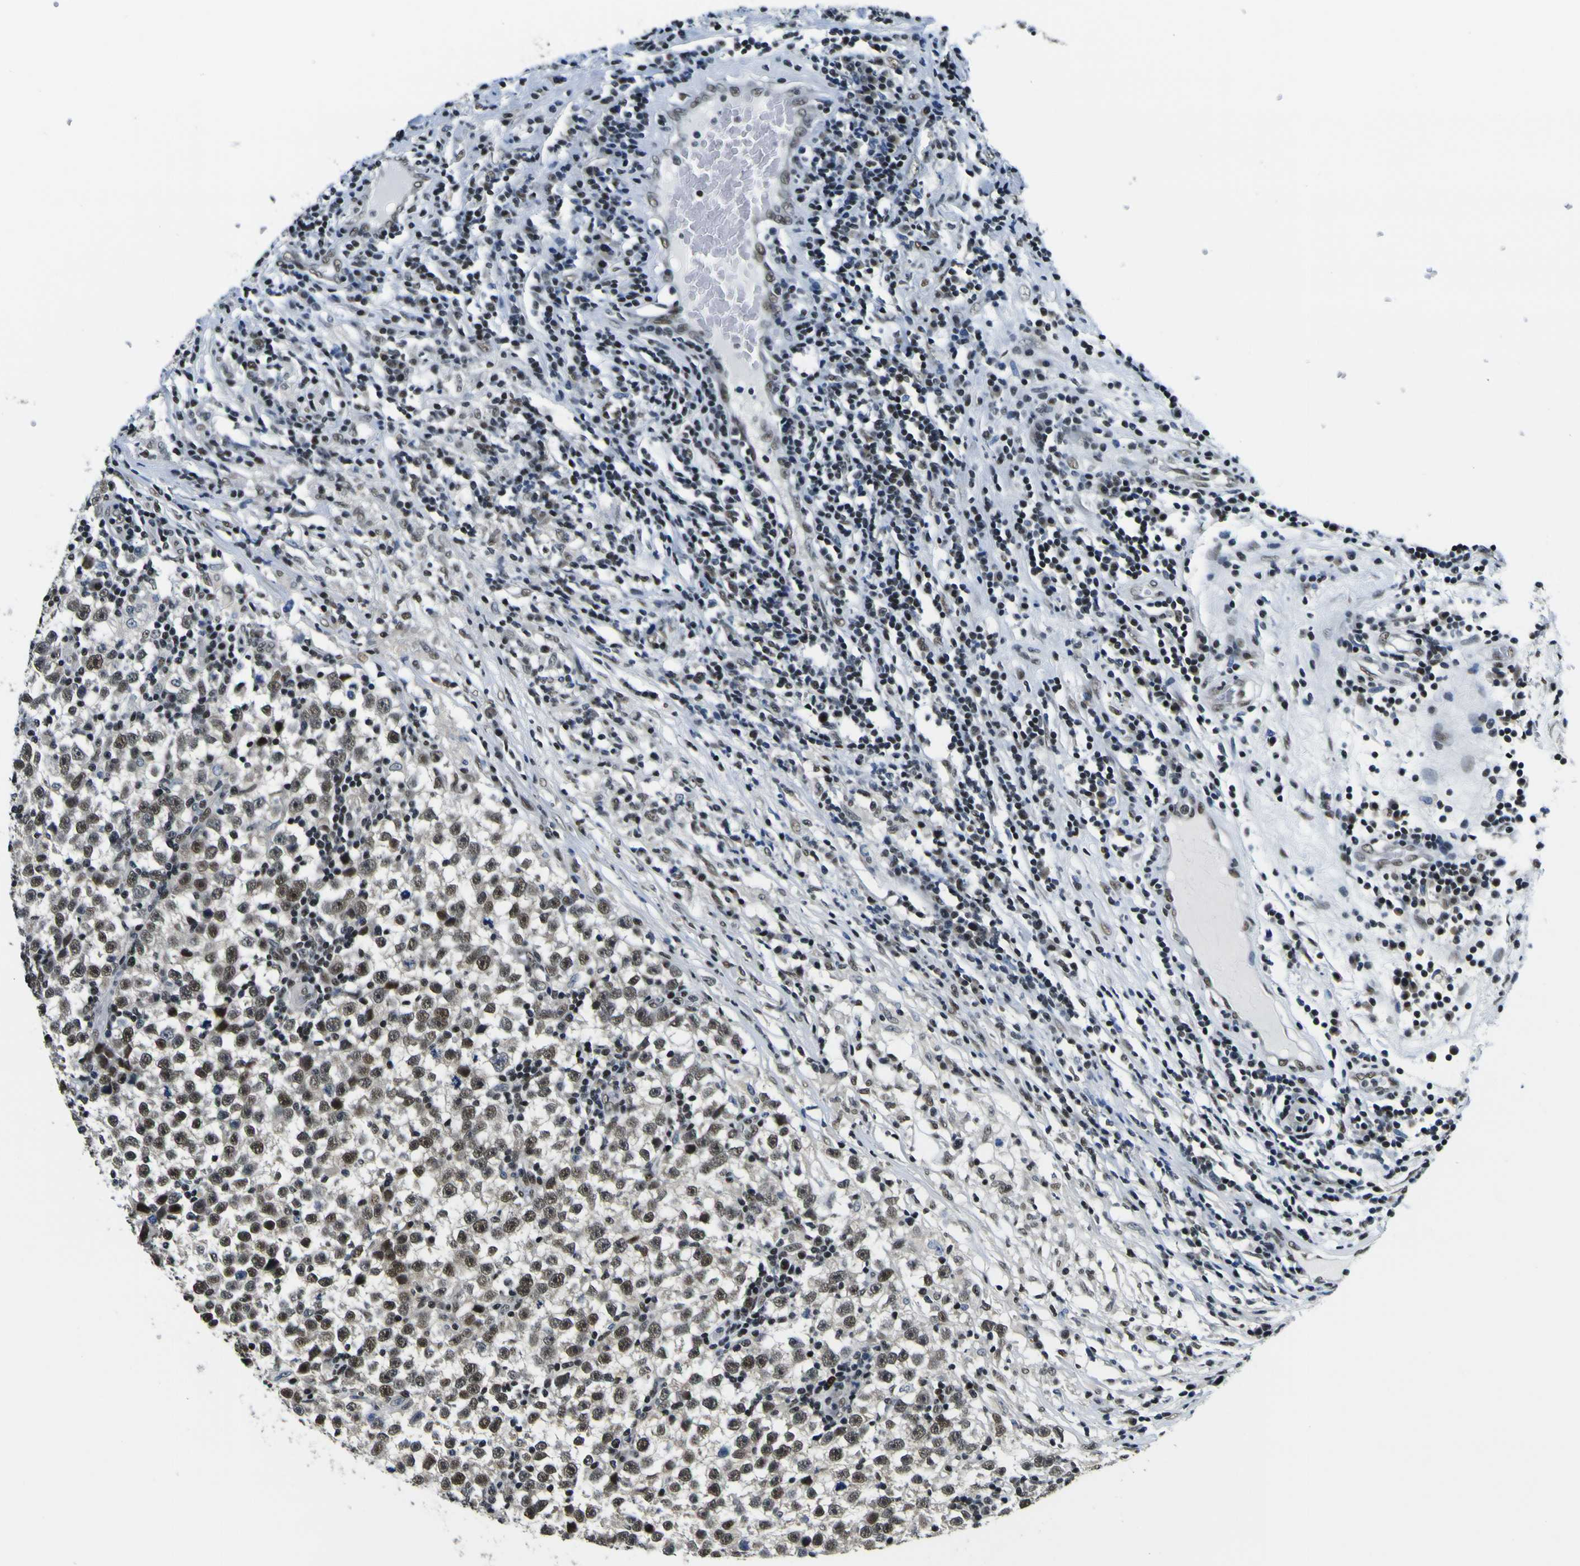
{"staining": {"intensity": "strong", "quantity": ">75%", "location": "nuclear"}, "tissue": "testis cancer", "cell_type": "Tumor cells", "image_type": "cancer", "snomed": [{"axis": "morphology", "description": "Seminoma, NOS"}, {"axis": "topography", "description": "Testis"}], "caption": "Immunohistochemical staining of human seminoma (testis) displays high levels of strong nuclear staining in about >75% of tumor cells.", "gene": "SP1", "patient": {"sex": "male", "age": 43}}